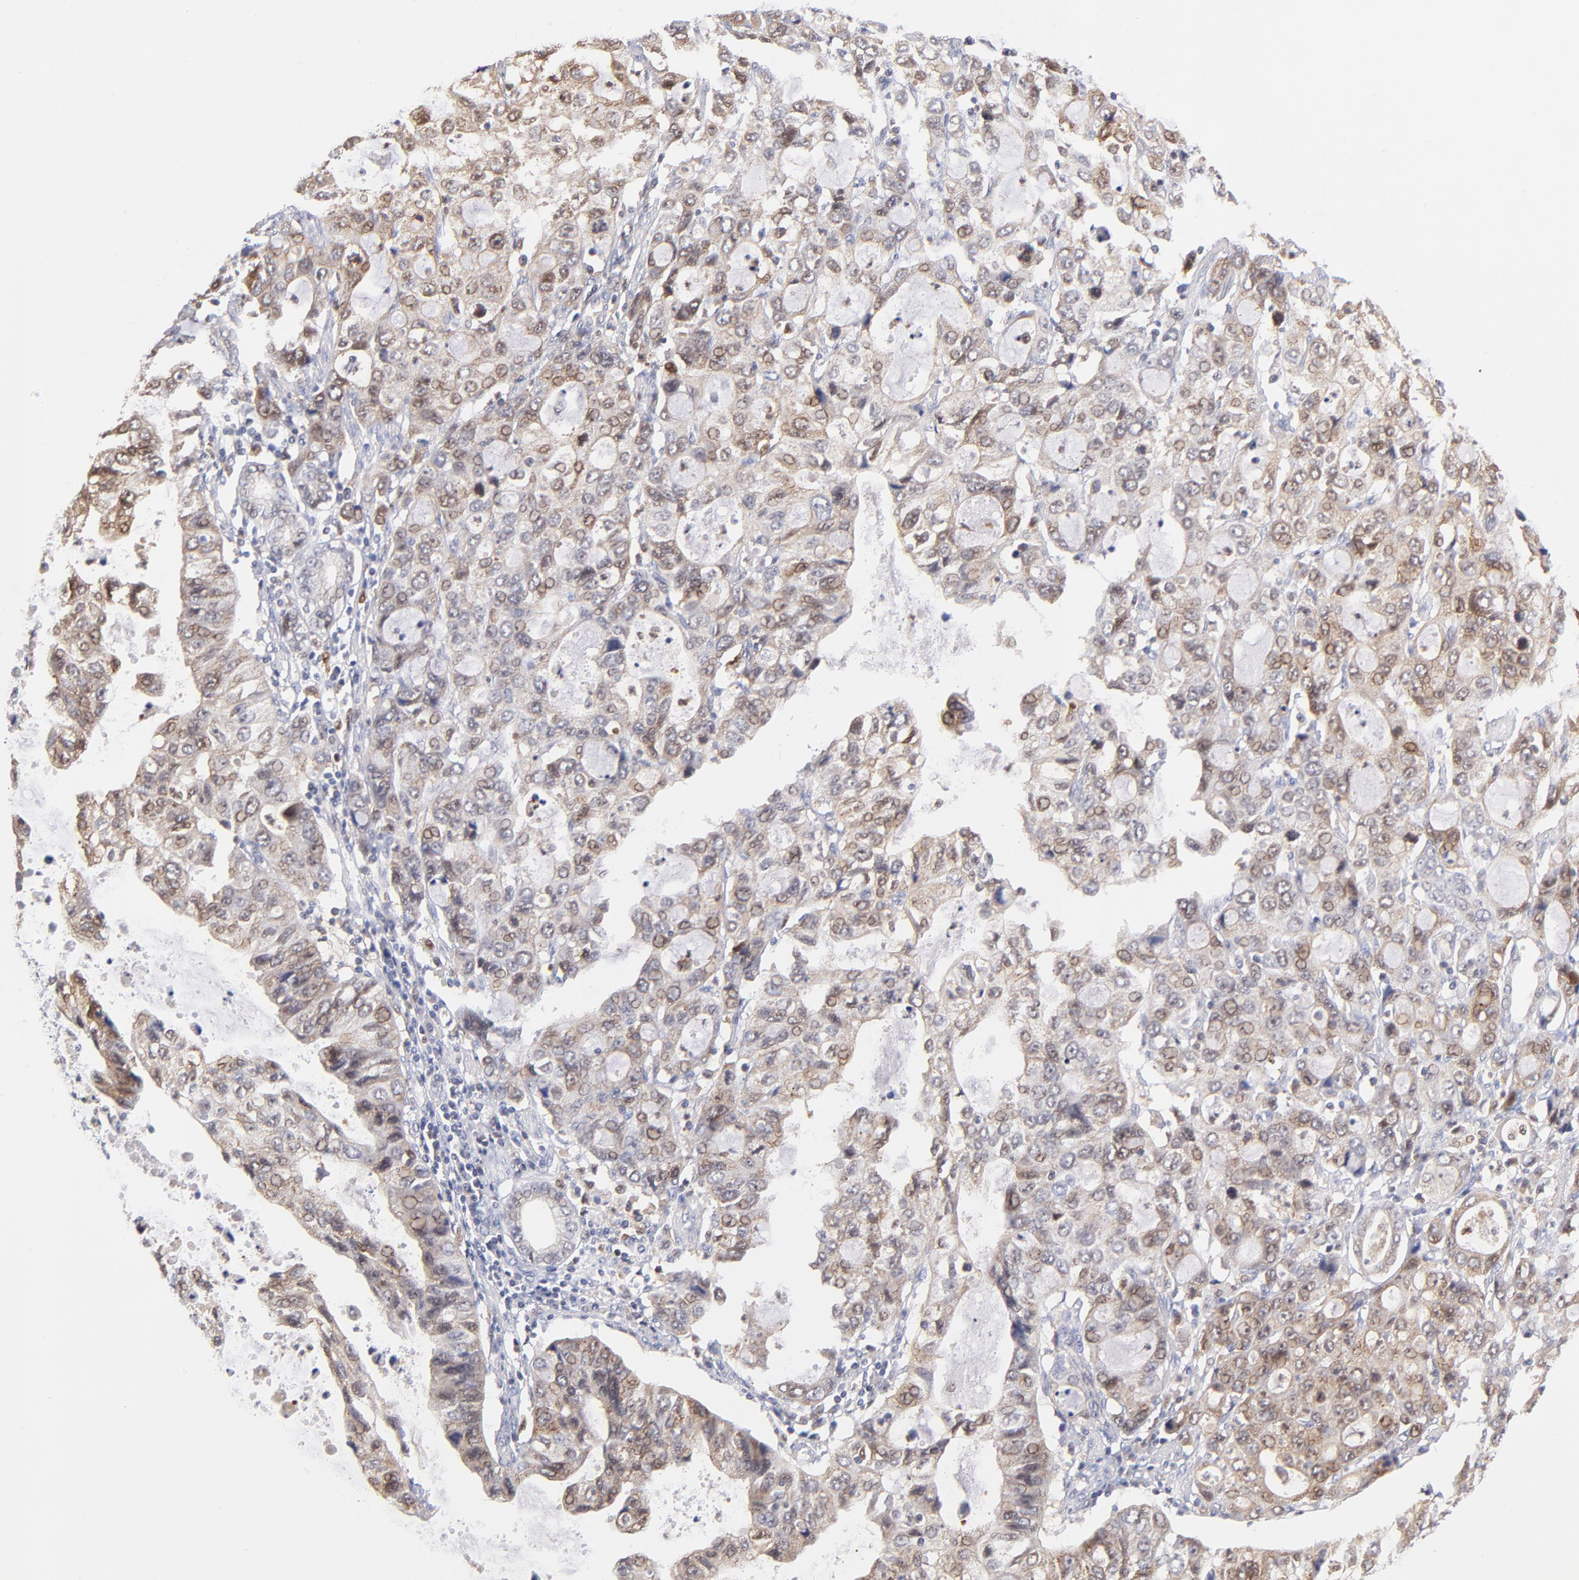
{"staining": {"intensity": "weak", "quantity": "25%-75%", "location": "cytoplasmic/membranous"}, "tissue": "stomach cancer", "cell_type": "Tumor cells", "image_type": "cancer", "snomed": [{"axis": "morphology", "description": "Adenocarcinoma, NOS"}, {"axis": "topography", "description": "Stomach, upper"}], "caption": "Stomach cancer (adenocarcinoma) stained with a protein marker demonstrates weak staining in tumor cells.", "gene": "BID", "patient": {"sex": "female", "age": 52}}